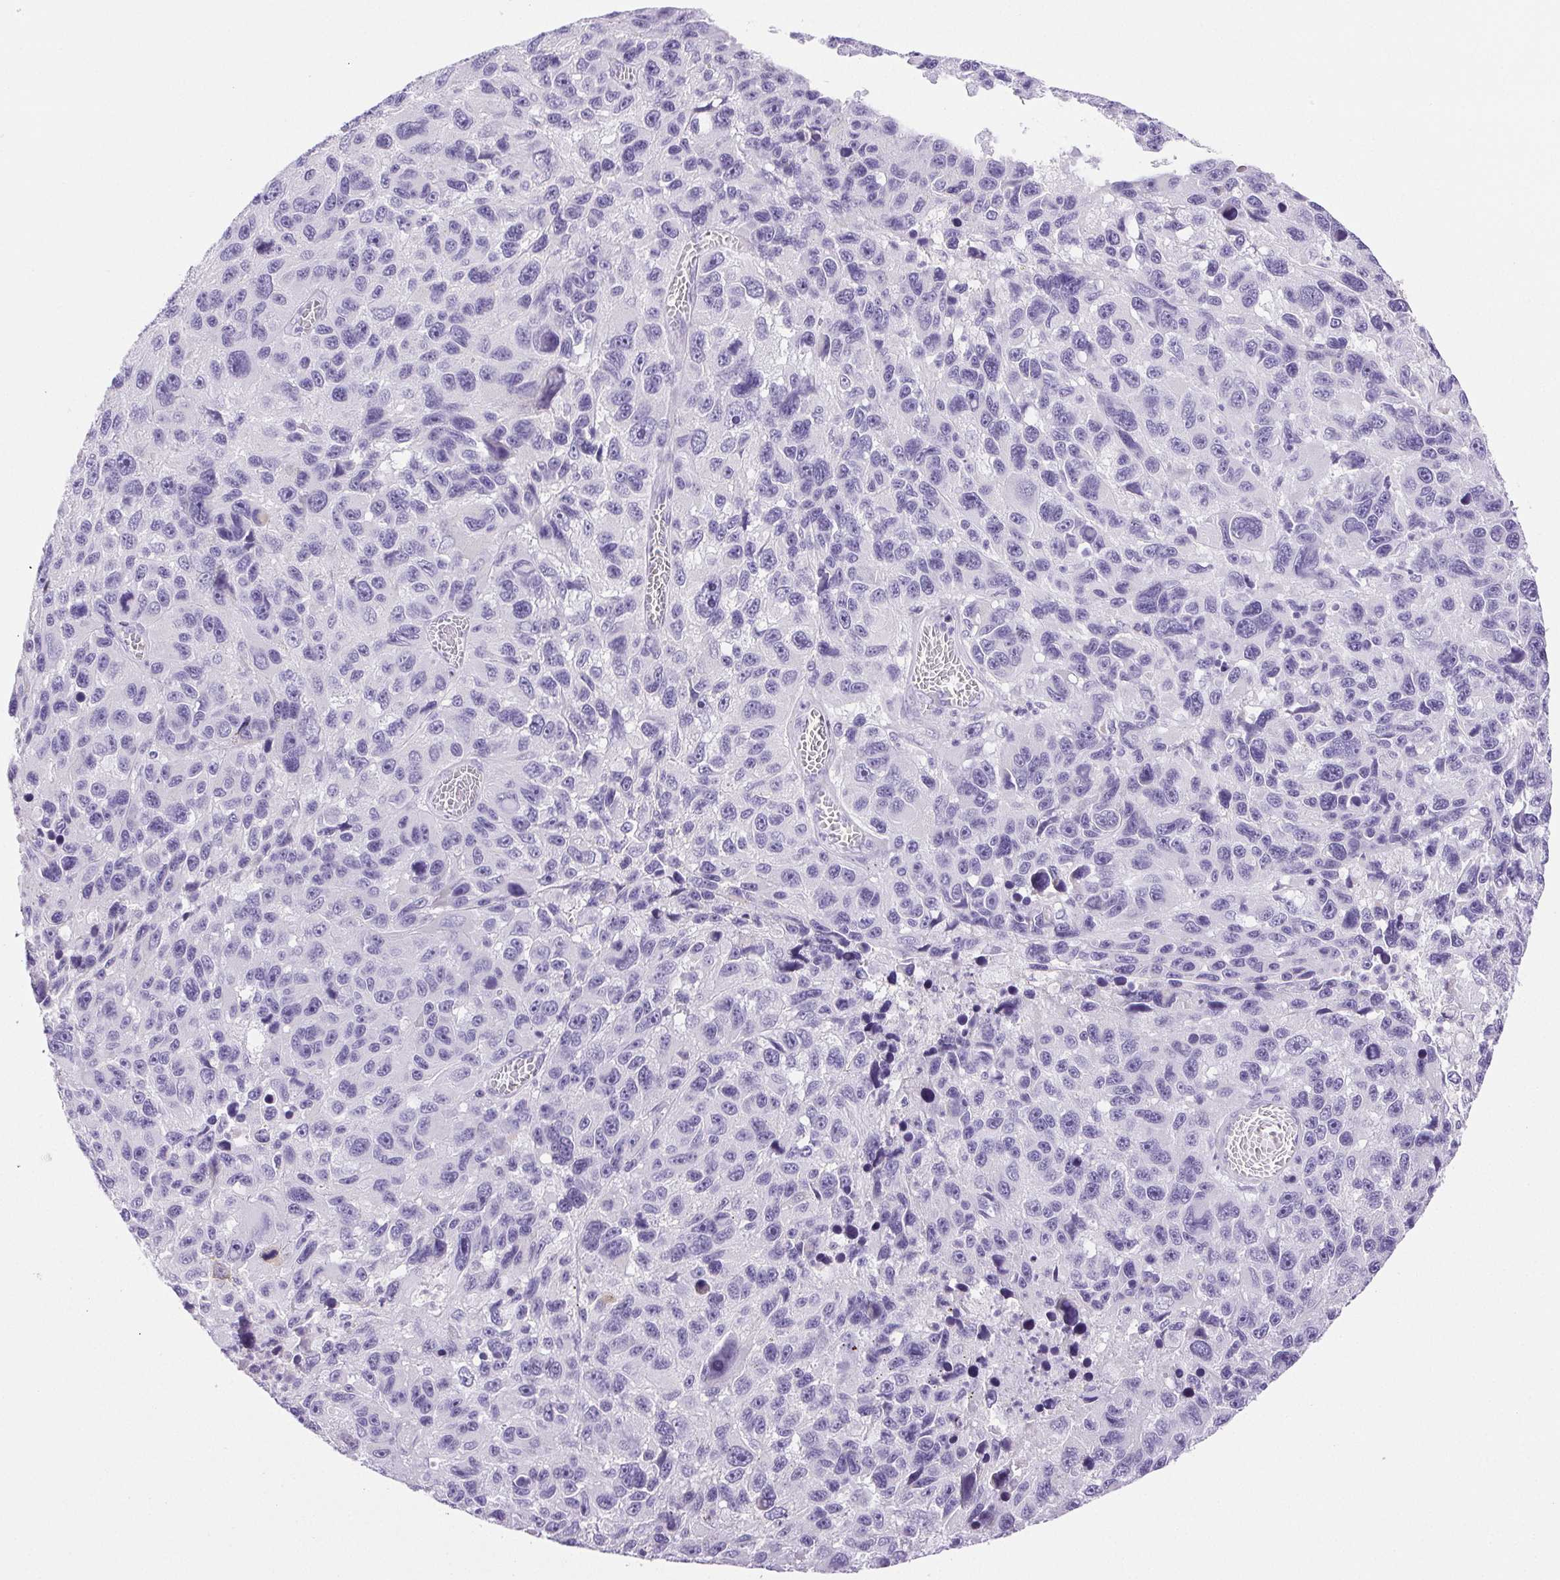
{"staining": {"intensity": "negative", "quantity": "none", "location": "none"}, "tissue": "melanoma", "cell_type": "Tumor cells", "image_type": "cancer", "snomed": [{"axis": "morphology", "description": "Malignant melanoma, NOS"}, {"axis": "topography", "description": "Skin"}], "caption": "Tumor cells show no significant staining in malignant melanoma.", "gene": "PAPPA2", "patient": {"sex": "male", "age": 53}}